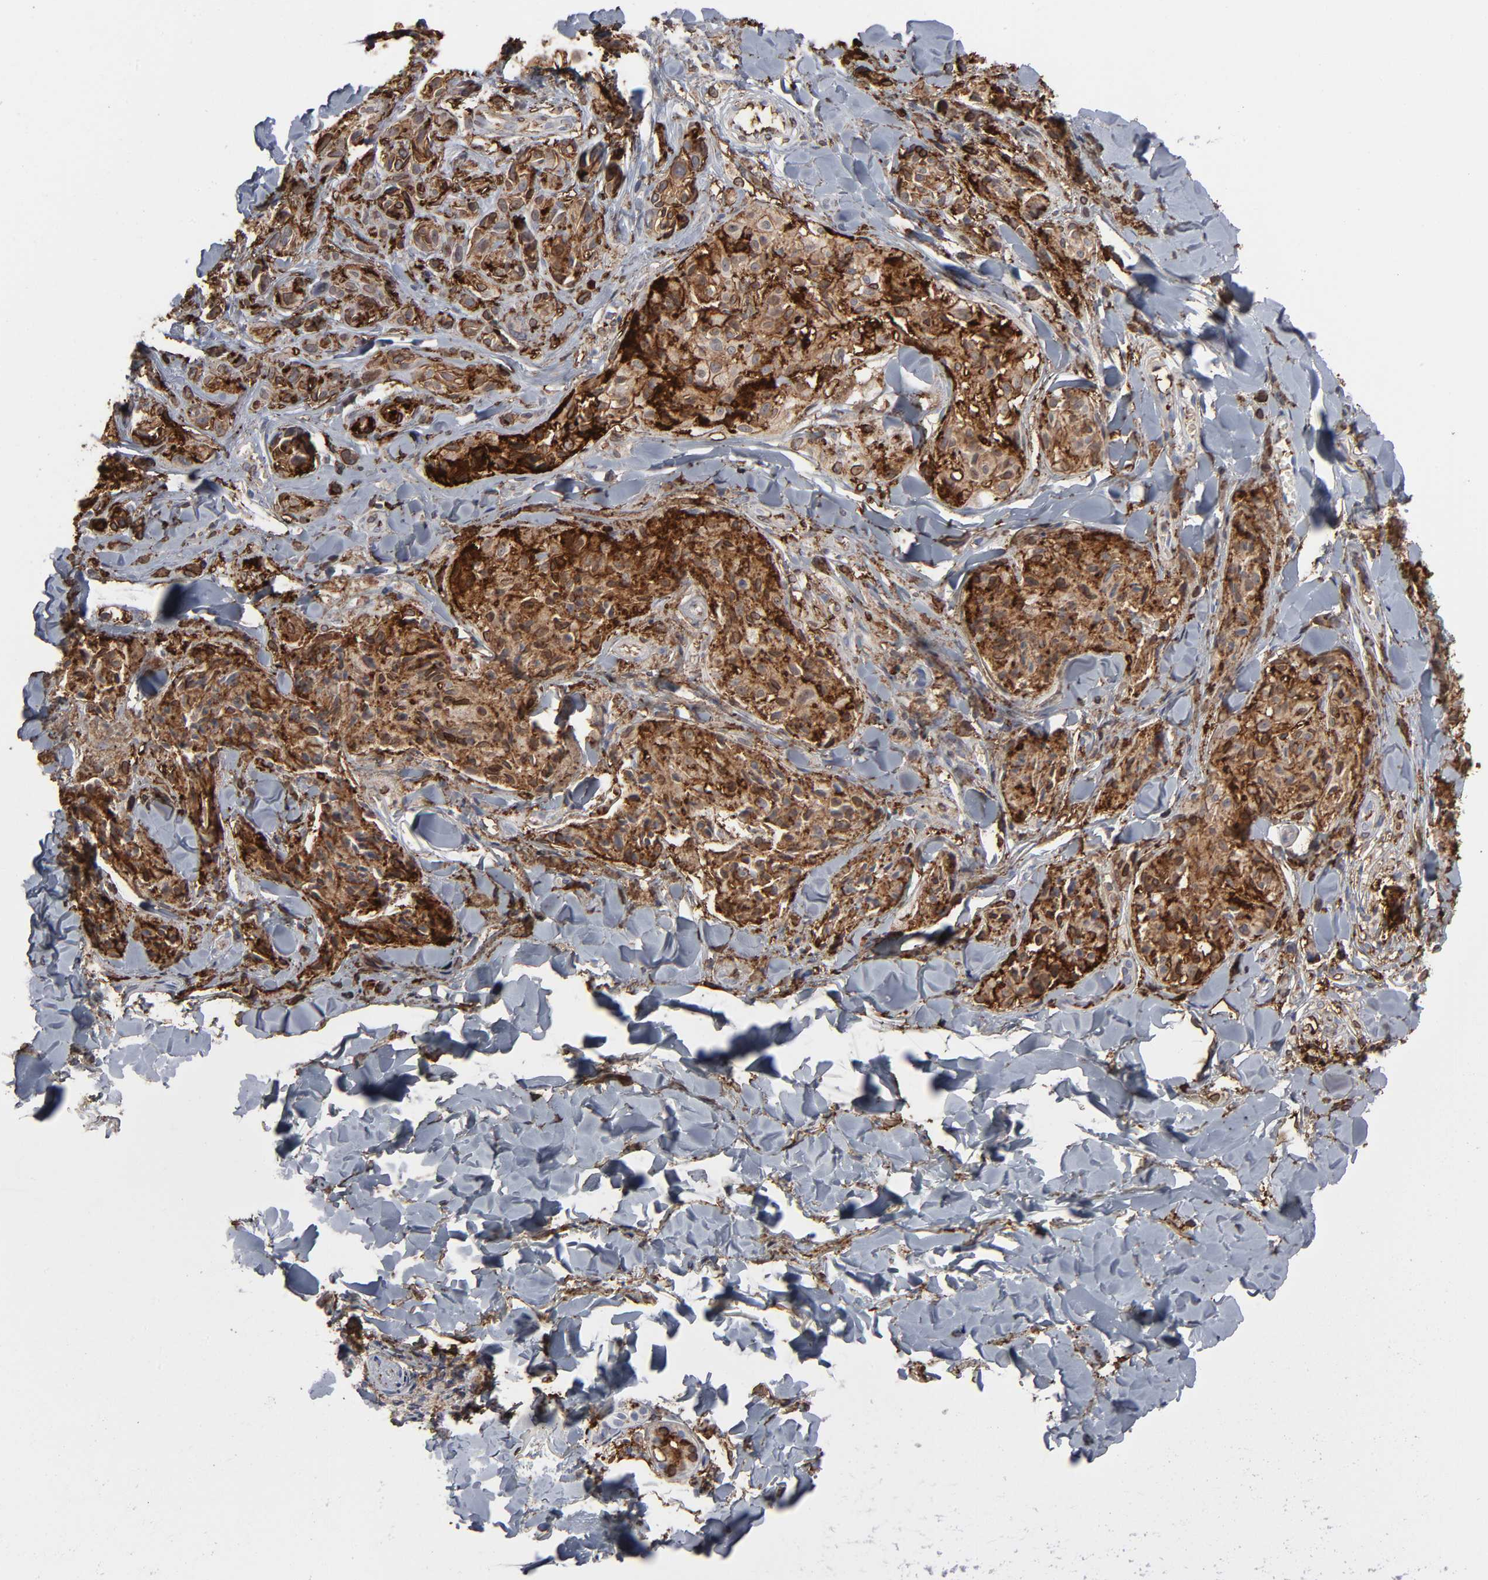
{"staining": {"intensity": "strong", "quantity": ">75%", "location": "cytoplasmic/membranous,nuclear"}, "tissue": "melanoma", "cell_type": "Tumor cells", "image_type": "cancer", "snomed": [{"axis": "morphology", "description": "Malignant melanoma, Metastatic site"}, {"axis": "topography", "description": "Skin"}], "caption": "Malignant melanoma (metastatic site) tissue shows strong cytoplasmic/membranous and nuclear expression in approximately >75% of tumor cells, visualized by immunohistochemistry.", "gene": "ANXA5", "patient": {"sex": "female", "age": 66}}